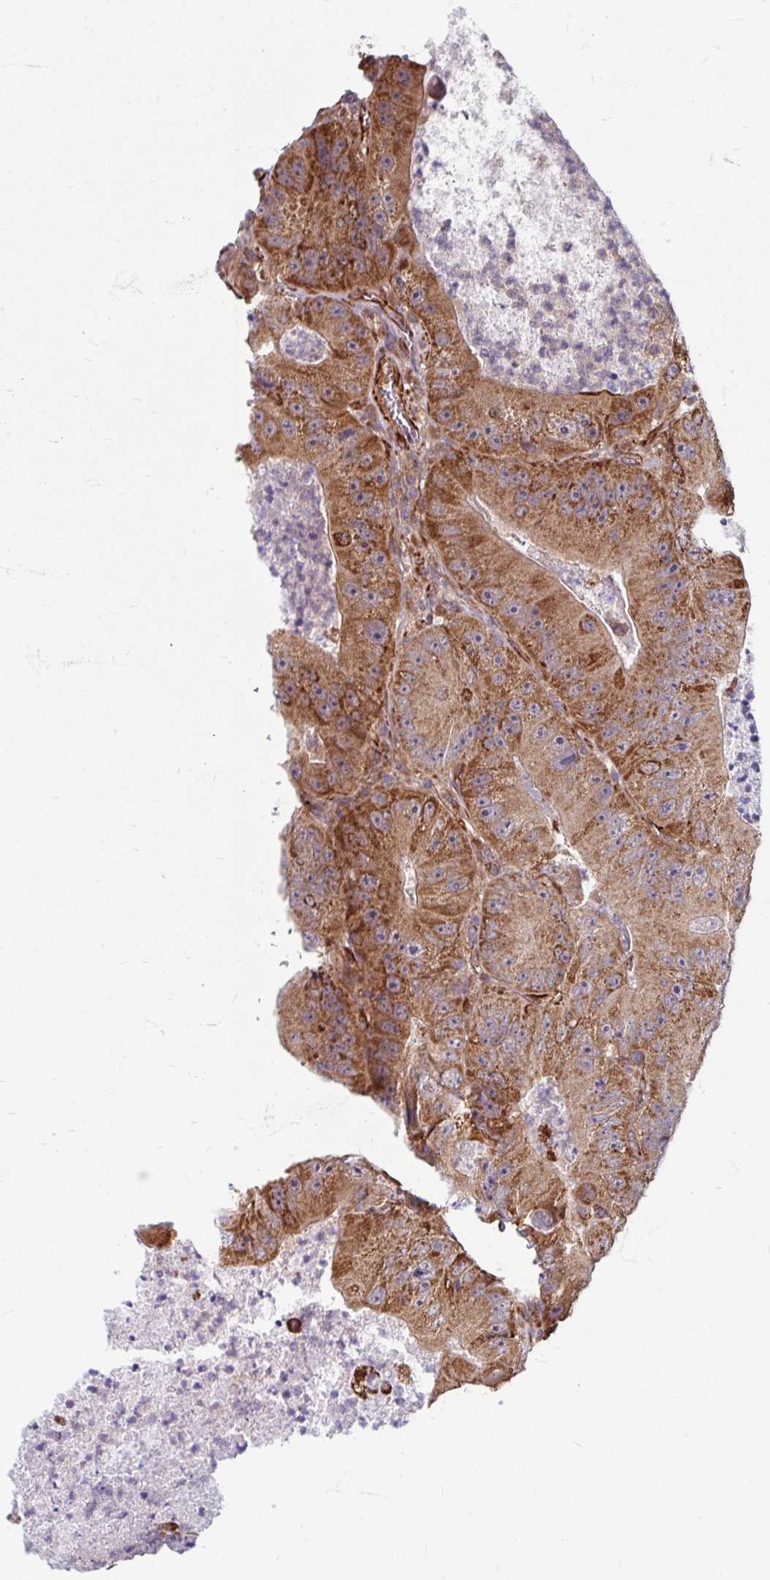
{"staining": {"intensity": "moderate", "quantity": ">75%", "location": "cytoplasmic/membranous"}, "tissue": "colorectal cancer", "cell_type": "Tumor cells", "image_type": "cancer", "snomed": [{"axis": "morphology", "description": "Adenocarcinoma, NOS"}, {"axis": "topography", "description": "Colon"}], "caption": "Immunohistochemistry (IHC) photomicrograph of adenocarcinoma (colorectal) stained for a protein (brown), which displays medium levels of moderate cytoplasmic/membranous positivity in about >75% of tumor cells.", "gene": "DAAM2", "patient": {"sex": "female", "age": 86}}